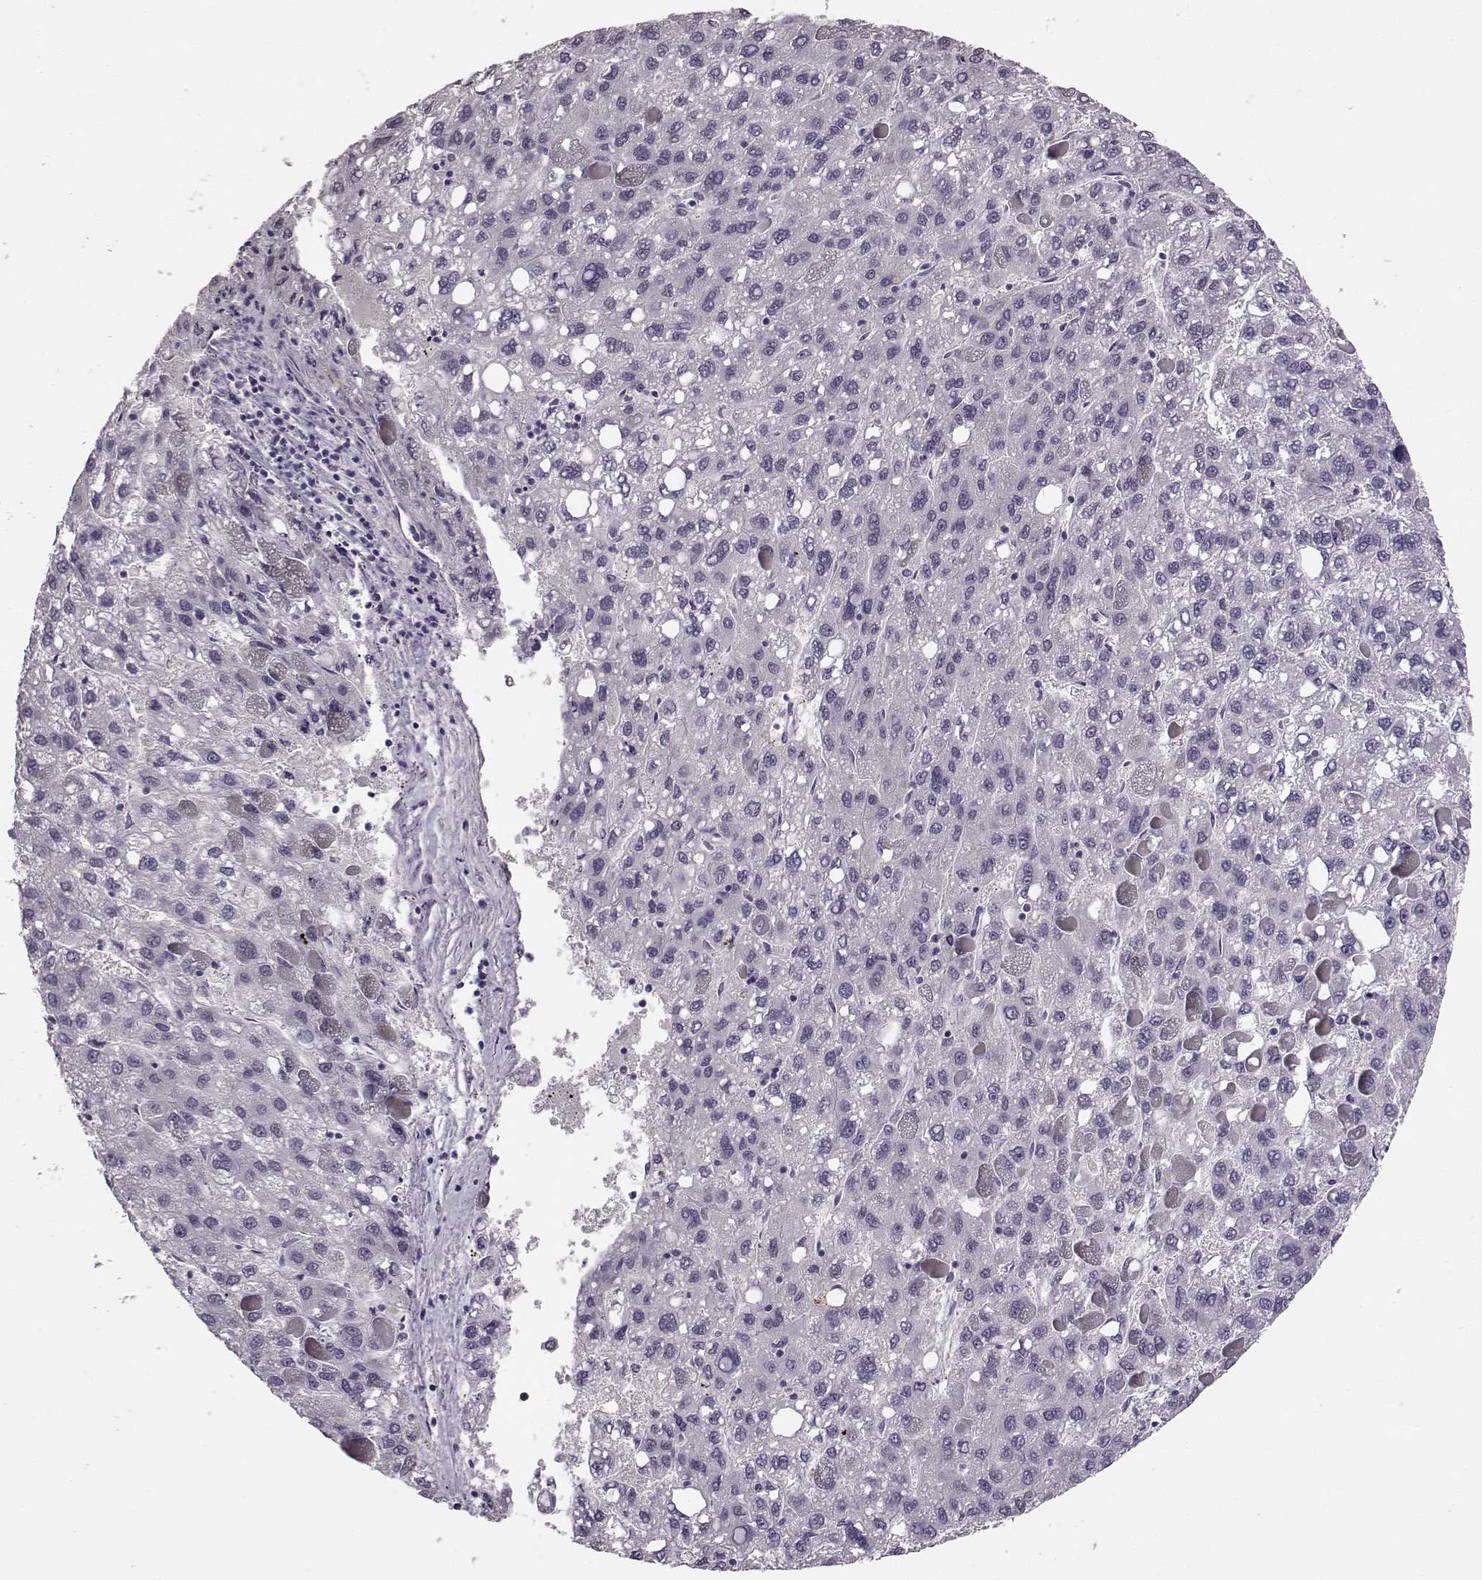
{"staining": {"intensity": "negative", "quantity": "none", "location": "none"}, "tissue": "liver cancer", "cell_type": "Tumor cells", "image_type": "cancer", "snomed": [{"axis": "morphology", "description": "Carcinoma, Hepatocellular, NOS"}, {"axis": "topography", "description": "Liver"}], "caption": "An image of human liver cancer is negative for staining in tumor cells. (DAB (3,3'-diaminobenzidine) IHC, high magnification).", "gene": "C10orf62", "patient": {"sex": "female", "age": 82}}